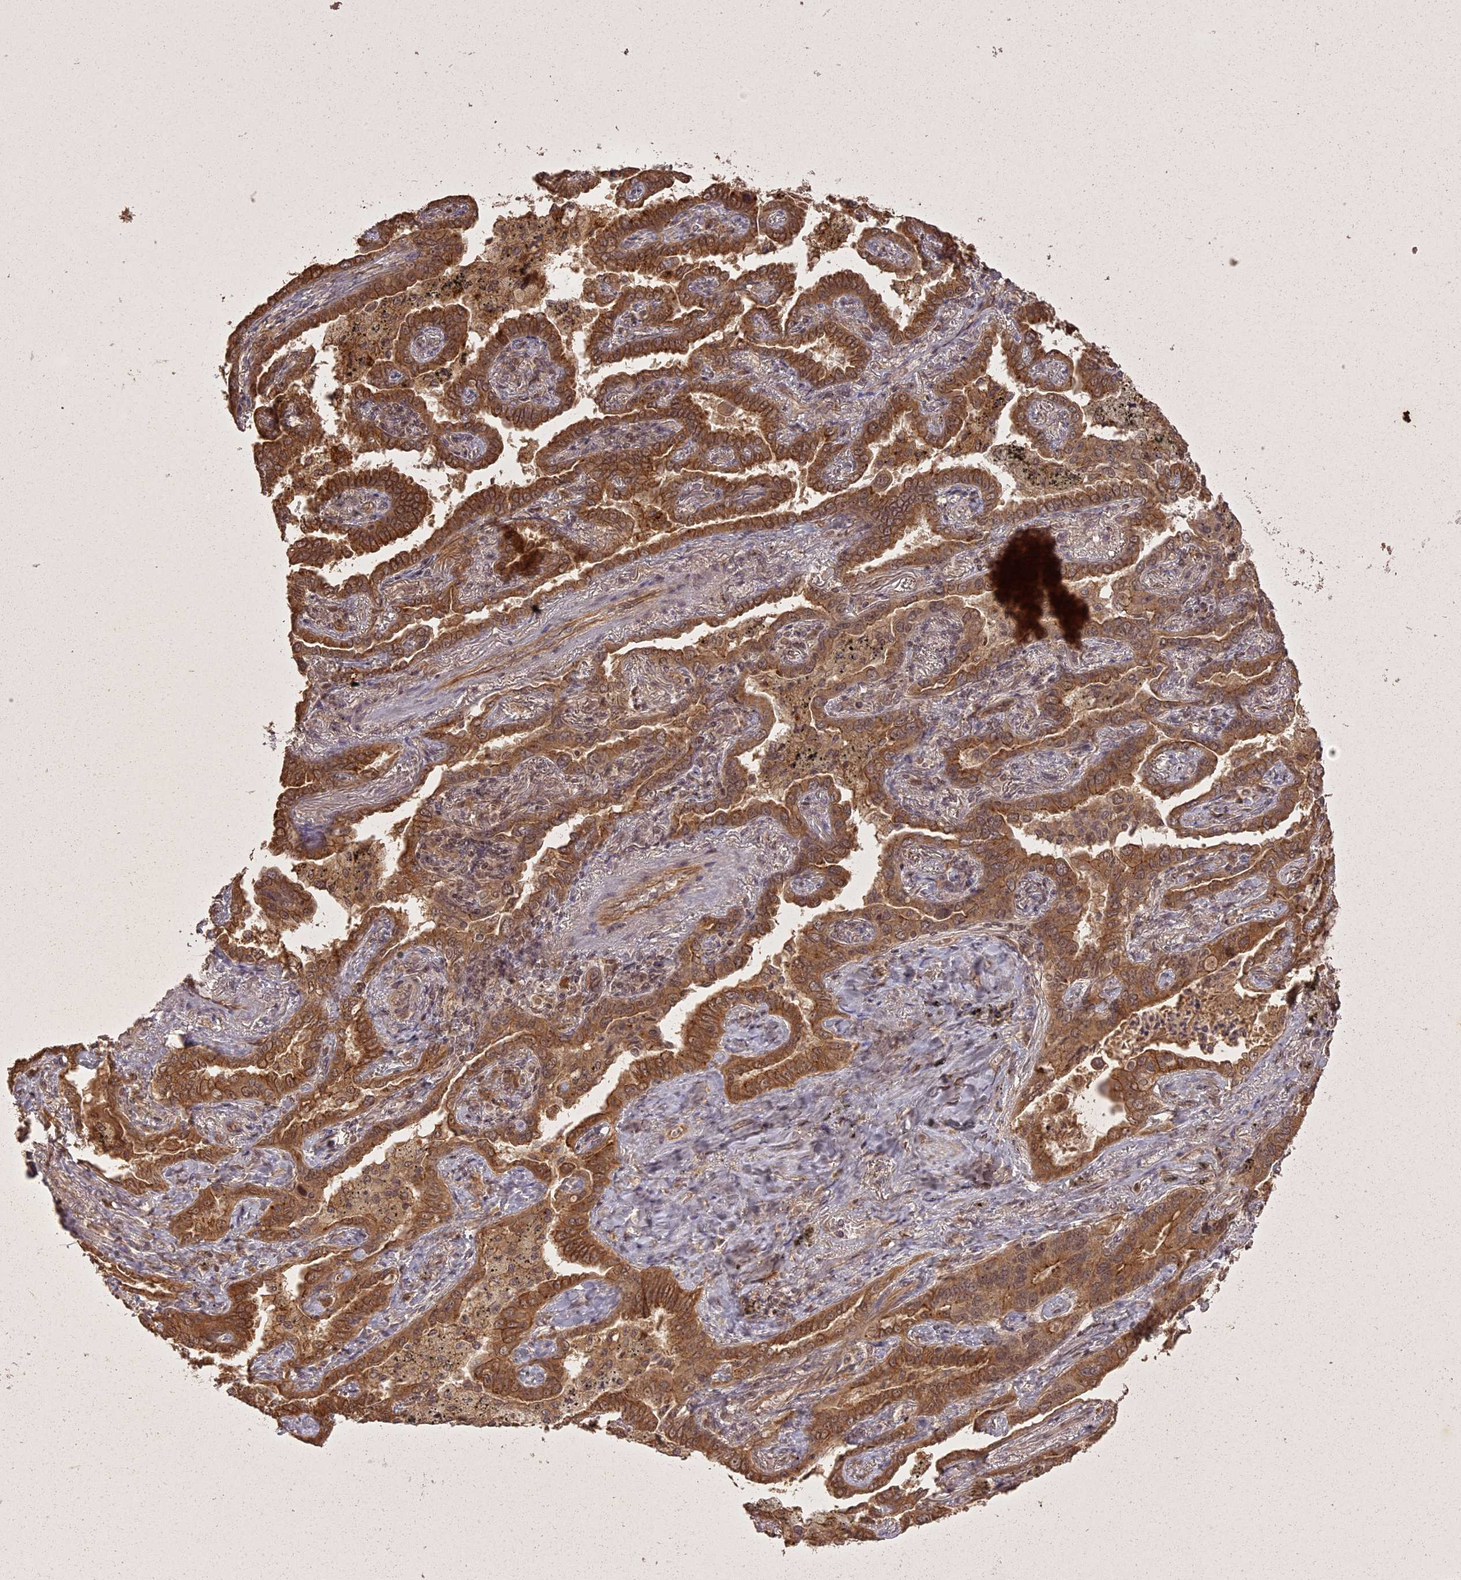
{"staining": {"intensity": "moderate", "quantity": ">75%", "location": "cytoplasmic/membranous"}, "tissue": "lung cancer", "cell_type": "Tumor cells", "image_type": "cancer", "snomed": [{"axis": "morphology", "description": "Adenocarcinoma, NOS"}, {"axis": "topography", "description": "Lung"}], "caption": "Immunohistochemistry (IHC) staining of lung cancer (adenocarcinoma), which demonstrates medium levels of moderate cytoplasmic/membranous positivity in approximately >75% of tumor cells indicating moderate cytoplasmic/membranous protein expression. The staining was performed using DAB (brown) for protein detection and nuclei were counterstained in hematoxylin (blue).", "gene": "ING5", "patient": {"sex": "male", "age": 67}}